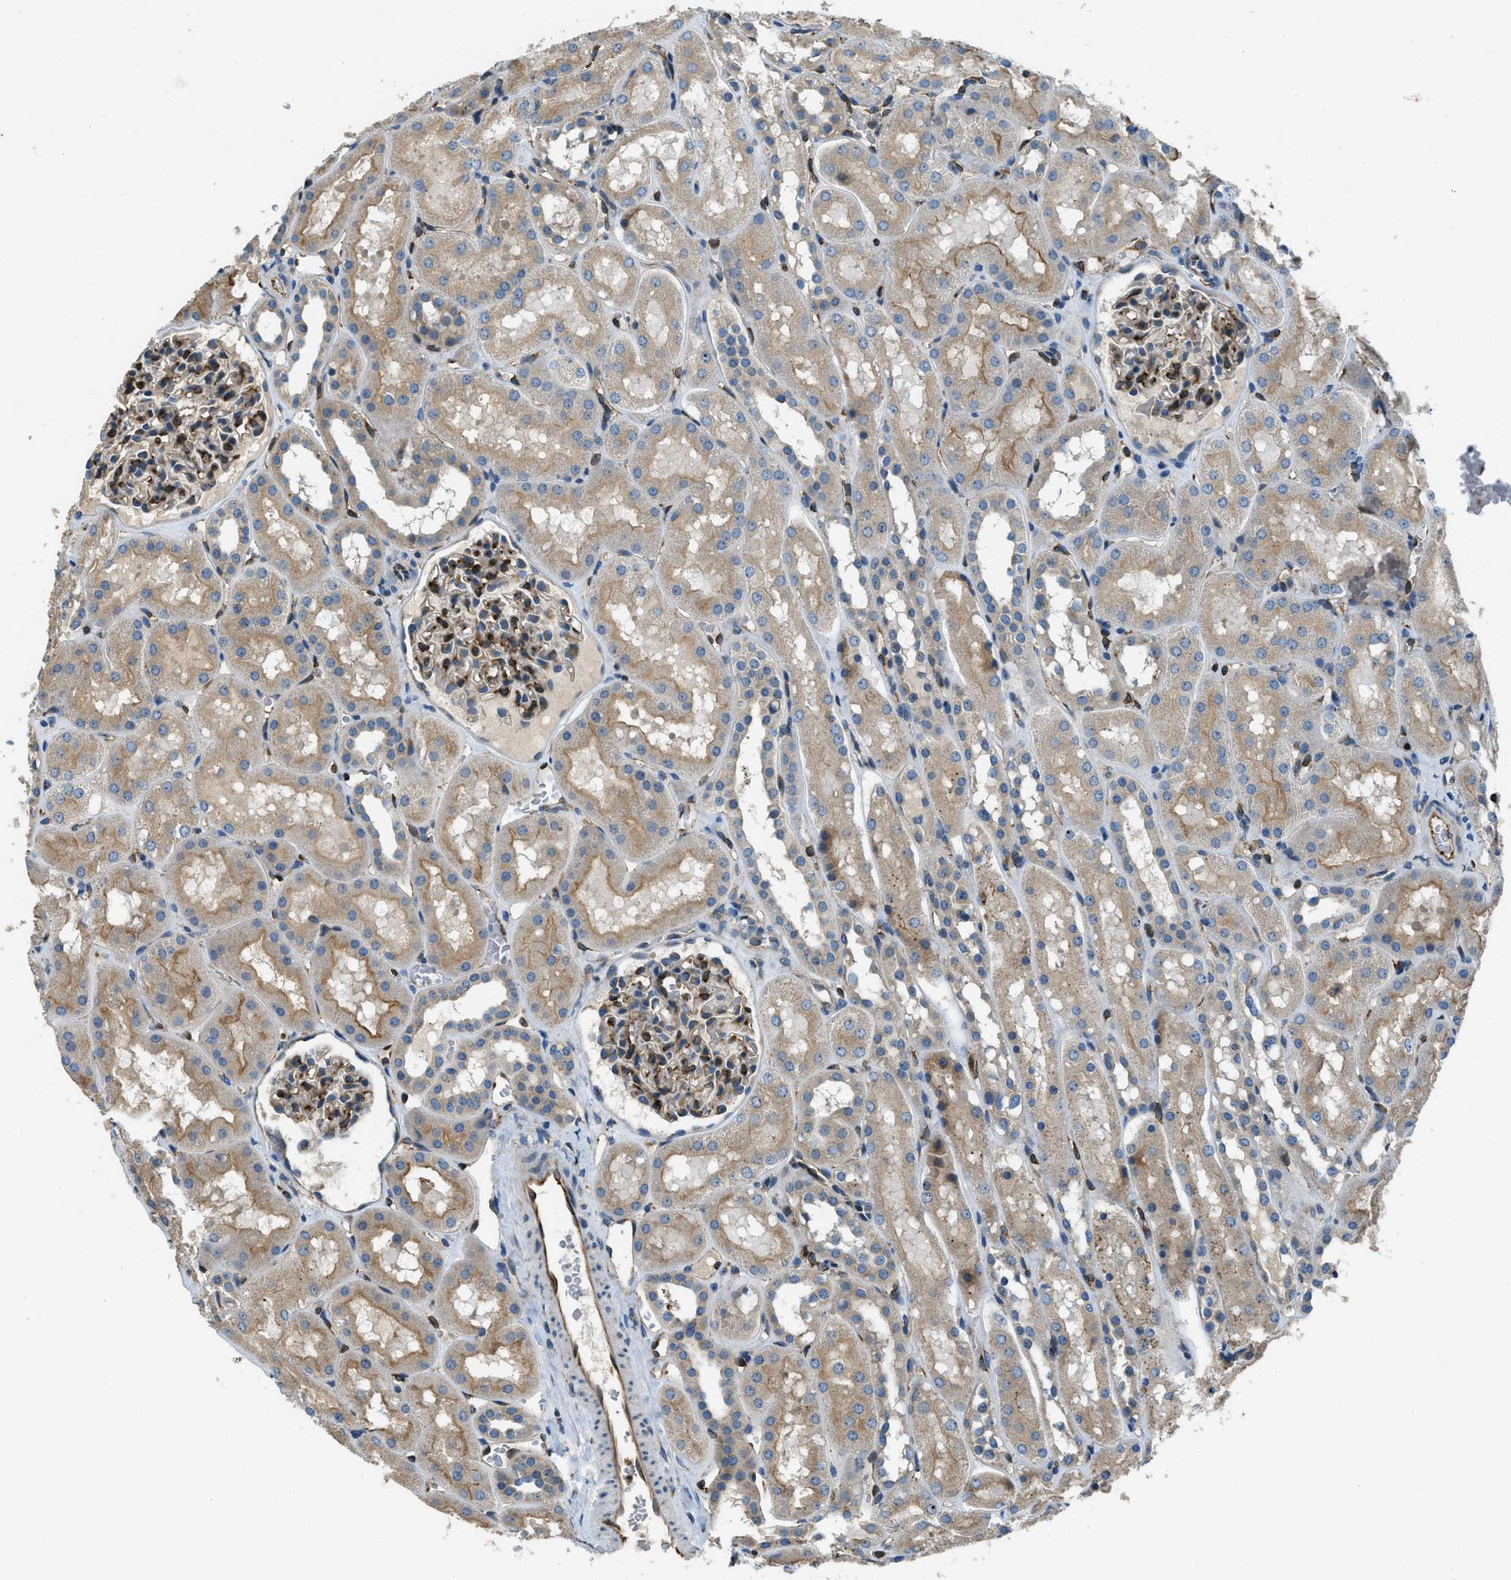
{"staining": {"intensity": "moderate", "quantity": "25%-75%", "location": "cytoplasmic/membranous"}, "tissue": "kidney", "cell_type": "Cells in glomeruli", "image_type": "normal", "snomed": [{"axis": "morphology", "description": "Normal tissue, NOS"}, {"axis": "topography", "description": "Kidney"}, {"axis": "topography", "description": "Urinary bladder"}], "caption": "Moderate cytoplasmic/membranous protein expression is identified in about 25%-75% of cells in glomeruli in kidney.", "gene": "GIMAP8", "patient": {"sex": "male", "age": 16}}